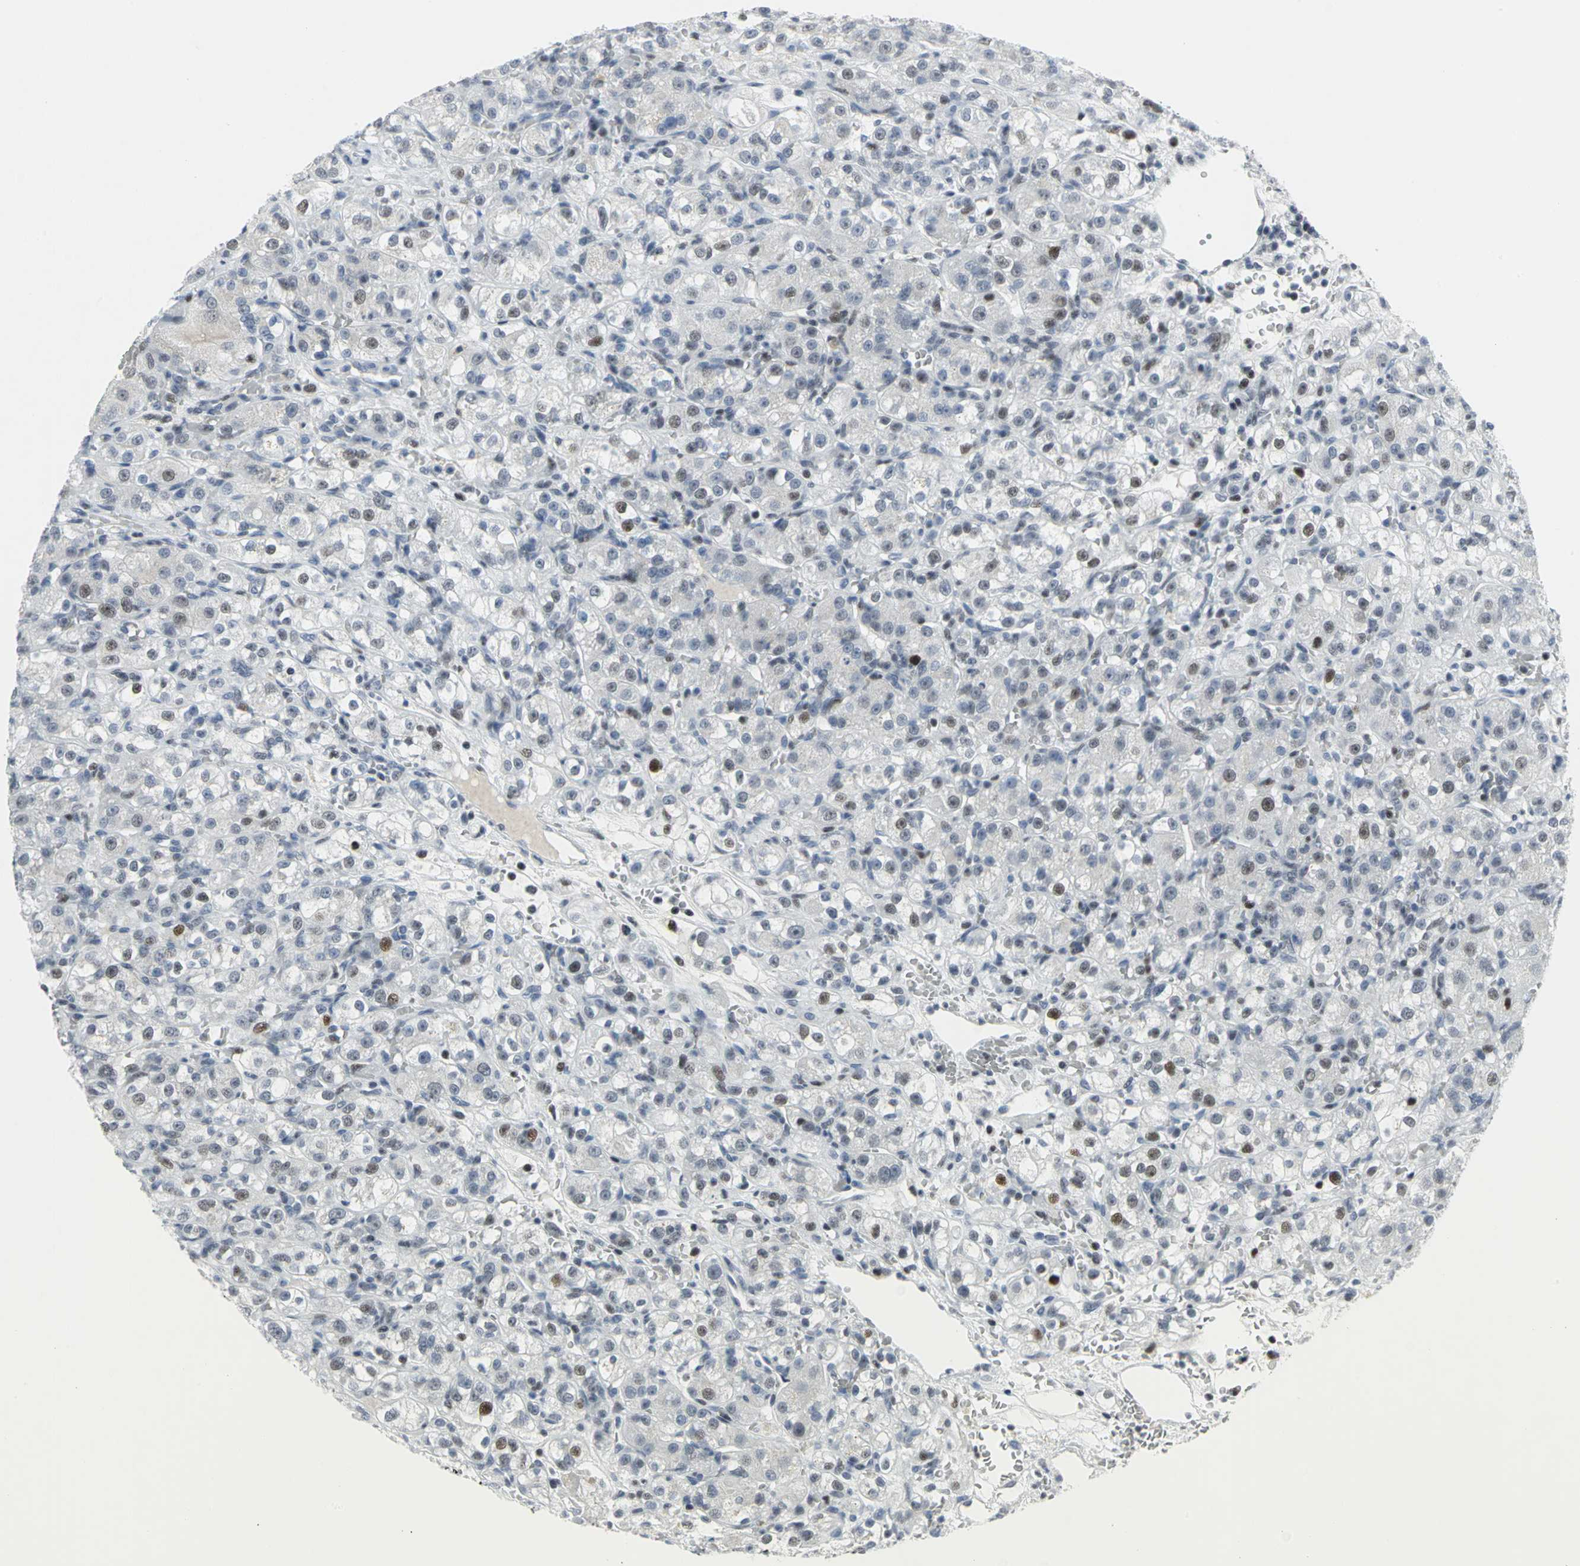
{"staining": {"intensity": "weak", "quantity": "<25%", "location": "nuclear"}, "tissue": "renal cancer", "cell_type": "Tumor cells", "image_type": "cancer", "snomed": [{"axis": "morphology", "description": "Normal tissue, NOS"}, {"axis": "morphology", "description": "Adenocarcinoma, NOS"}, {"axis": "topography", "description": "Kidney"}], "caption": "Renal adenocarcinoma stained for a protein using immunohistochemistry (IHC) demonstrates no expression tumor cells.", "gene": "RPA1", "patient": {"sex": "male", "age": 61}}